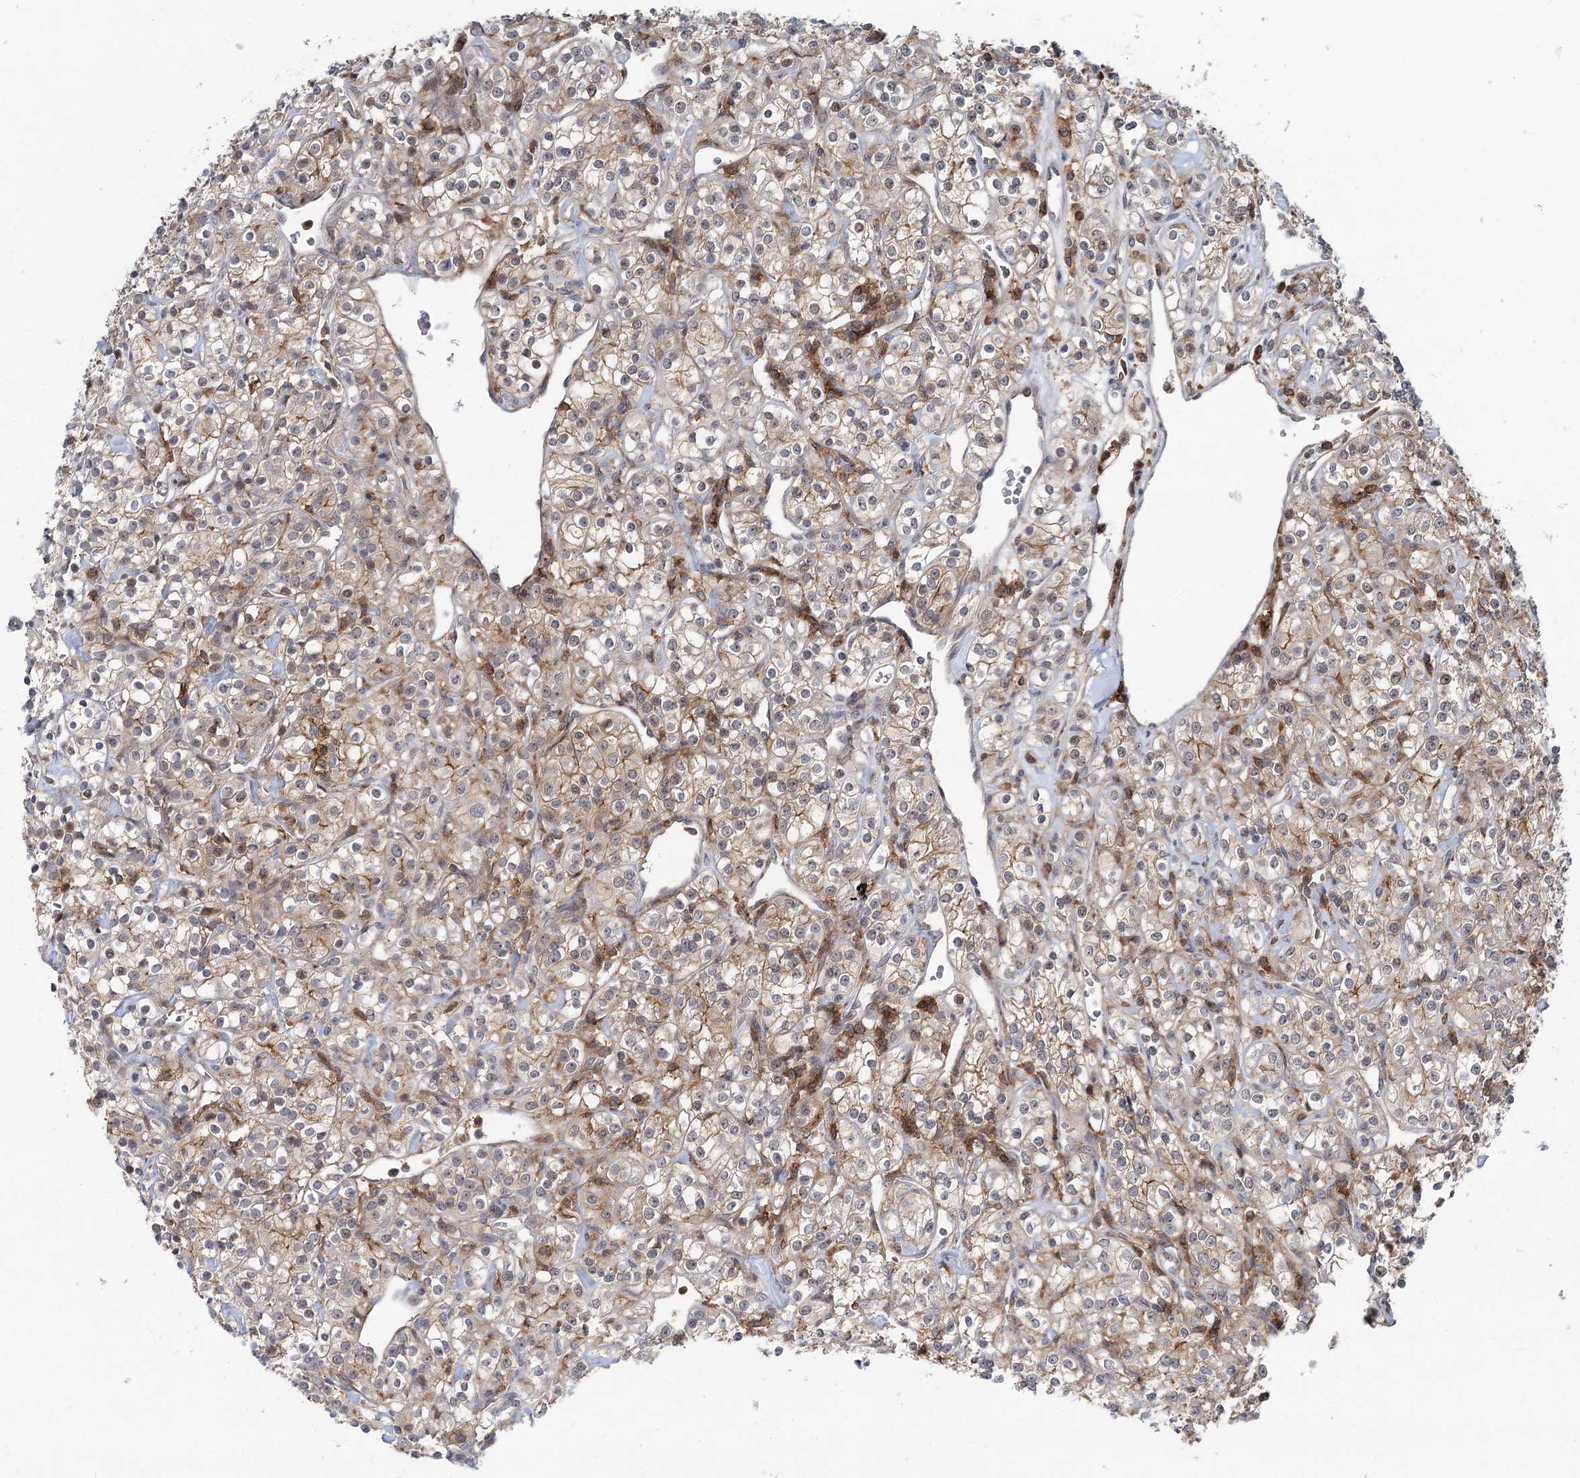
{"staining": {"intensity": "weak", "quantity": "<25%", "location": "cytoplasmic/membranous"}, "tissue": "renal cancer", "cell_type": "Tumor cells", "image_type": "cancer", "snomed": [{"axis": "morphology", "description": "Adenocarcinoma, NOS"}, {"axis": "topography", "description": "Kidney"}], "caption": "Human renal cancer stained for a protein using IHC shows no staining in tumor cells.", "gene": "CDC42SE2", "patient": {"sex": "male", "age": 77}}